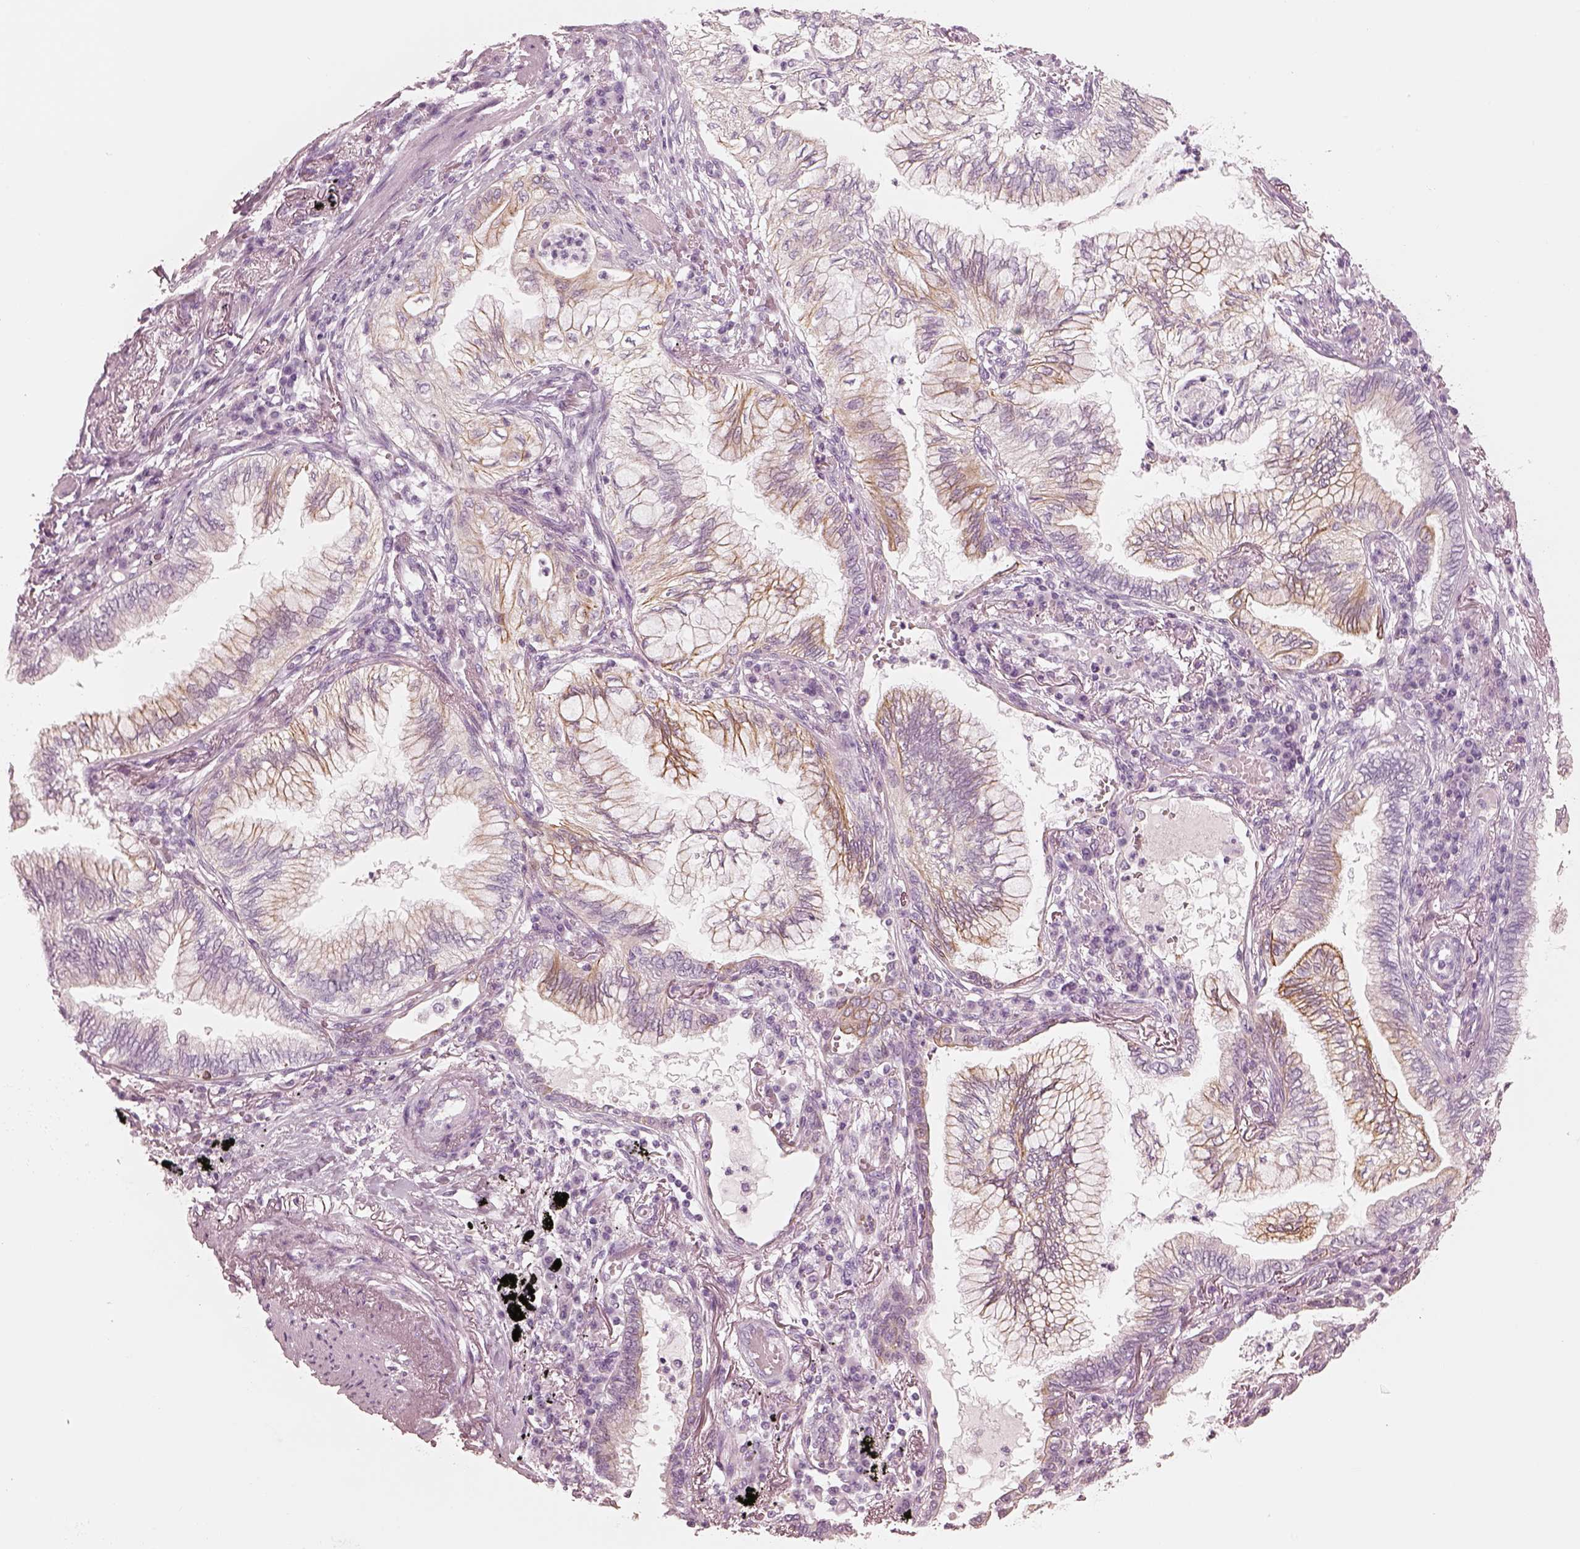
{"staining": {"intensity": "moderate", "quantity": "<25%", "location": "cytoplasmic/membranous"}, "tissue": "lung cancer", "cell_type": "Tumor cells", "image_type": "cancer", "snomed": [{"axis": "morphology", "description": "Normal tissue, NOS"}, {"axis": "morphology", "description": "Adenocarcinoma, NOS"}, {"axis": "topography", "description": "Bronchus"}, {"axis": "topography", "description": "Lung"}], "caption": "A brown stain highlights moderate cytoplasmic/membranous expression of a protein in lung cancer (adenocarcinoma) tumor cells.", "gene": "PON3", "patient": {"sex": "female", "age": 70}}